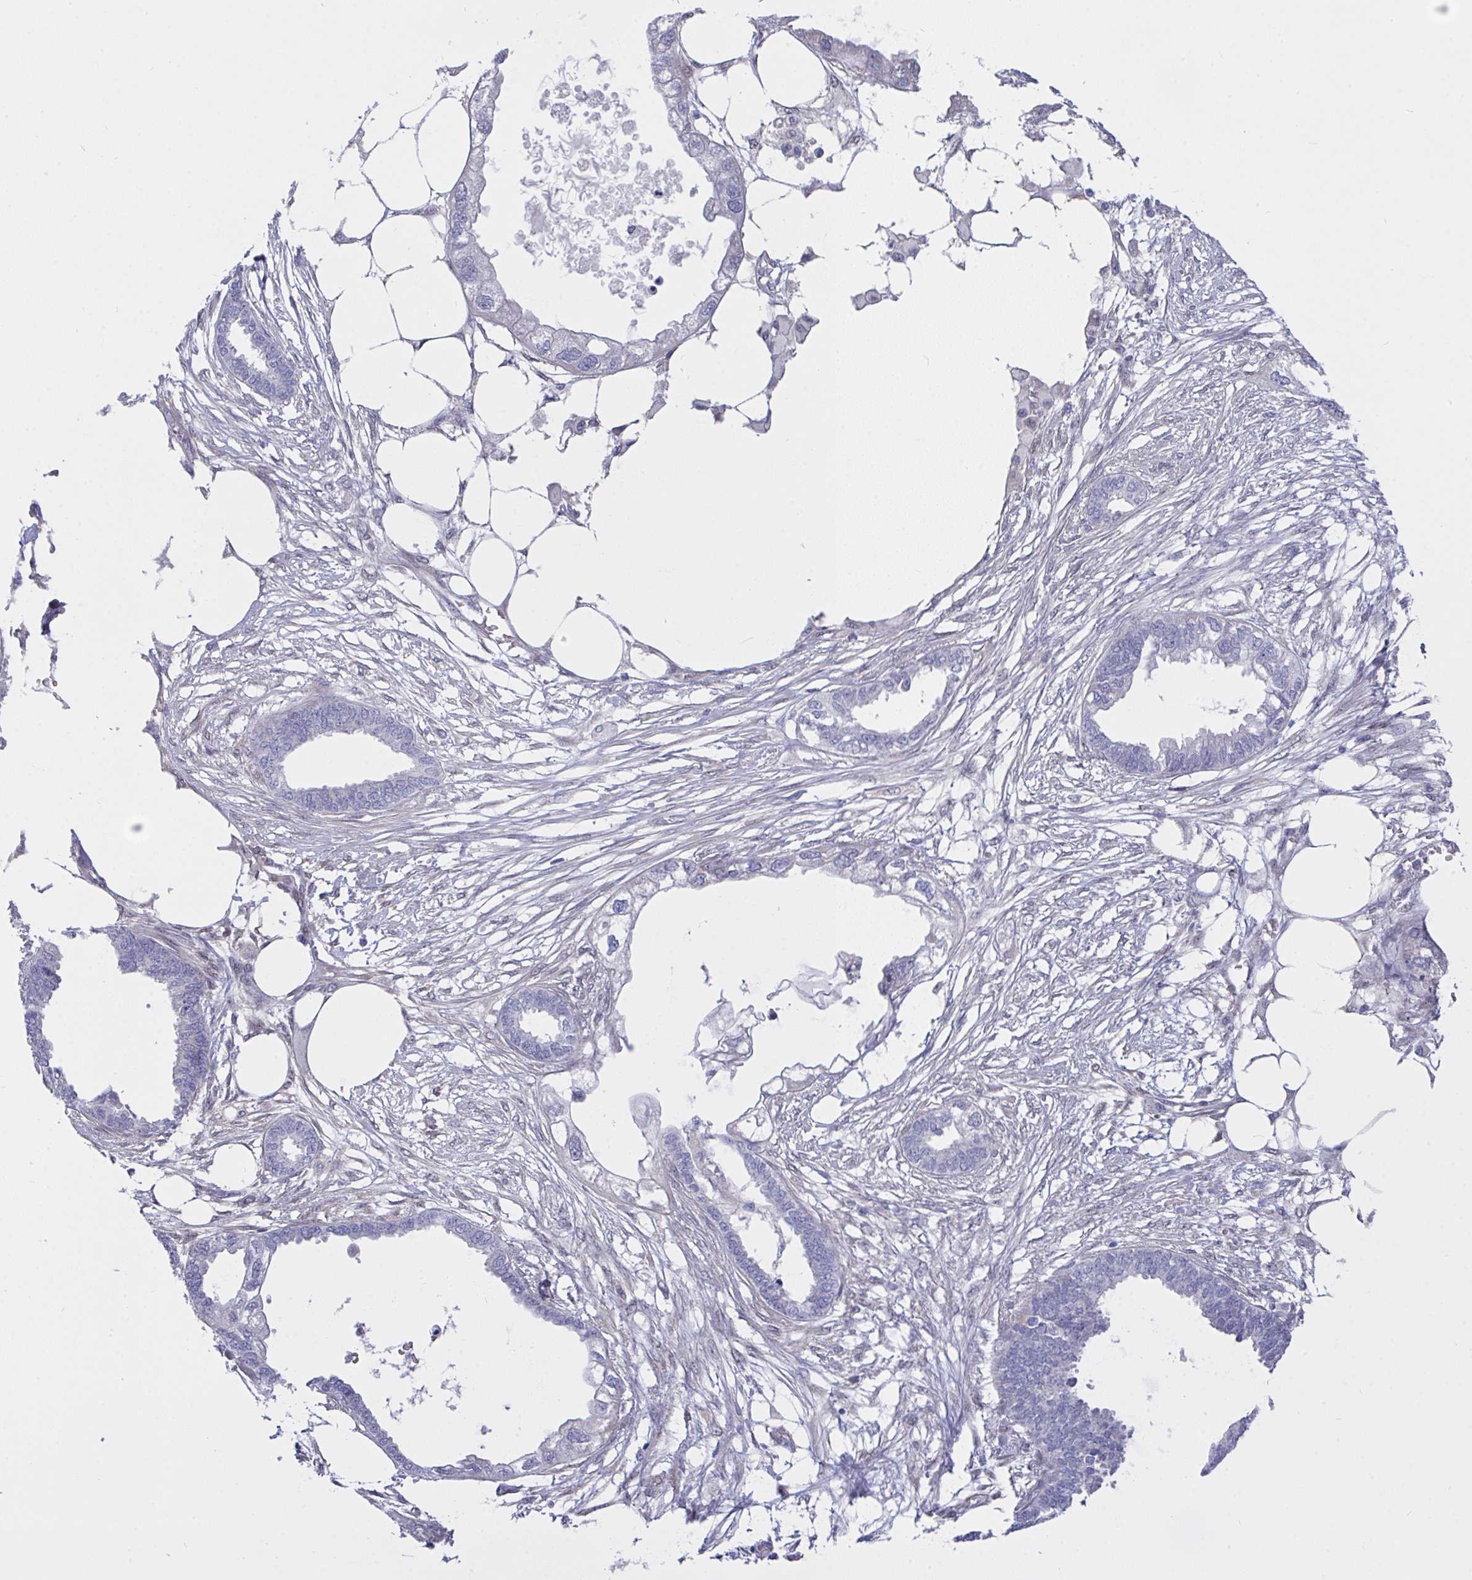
{"staining": {"intensity": "negative", "quantity": "none", "location": "none"}, "tissue": "endometrial cancer", "cell_type": "Tumor cells", "image_type": "cancer", "snomed": [{"axis": "morphology", "description": "Adenocarcinoma, NOS"}, {"axis": "morphology", "description": "Adenocarcinoma, metastatic, NOS"}, {"axis": "topography", "description": "Adipose tissue"}, {"axis": "topography", "description": "Endometrium"}], "caption": "Immunohistochemistry (IHC) of human endometrial metastatic adenocarcinoma displays no positivity in tumor cells.", "gene": "L3HYPDH", "patient": {"sex": "female", "age": 67}}